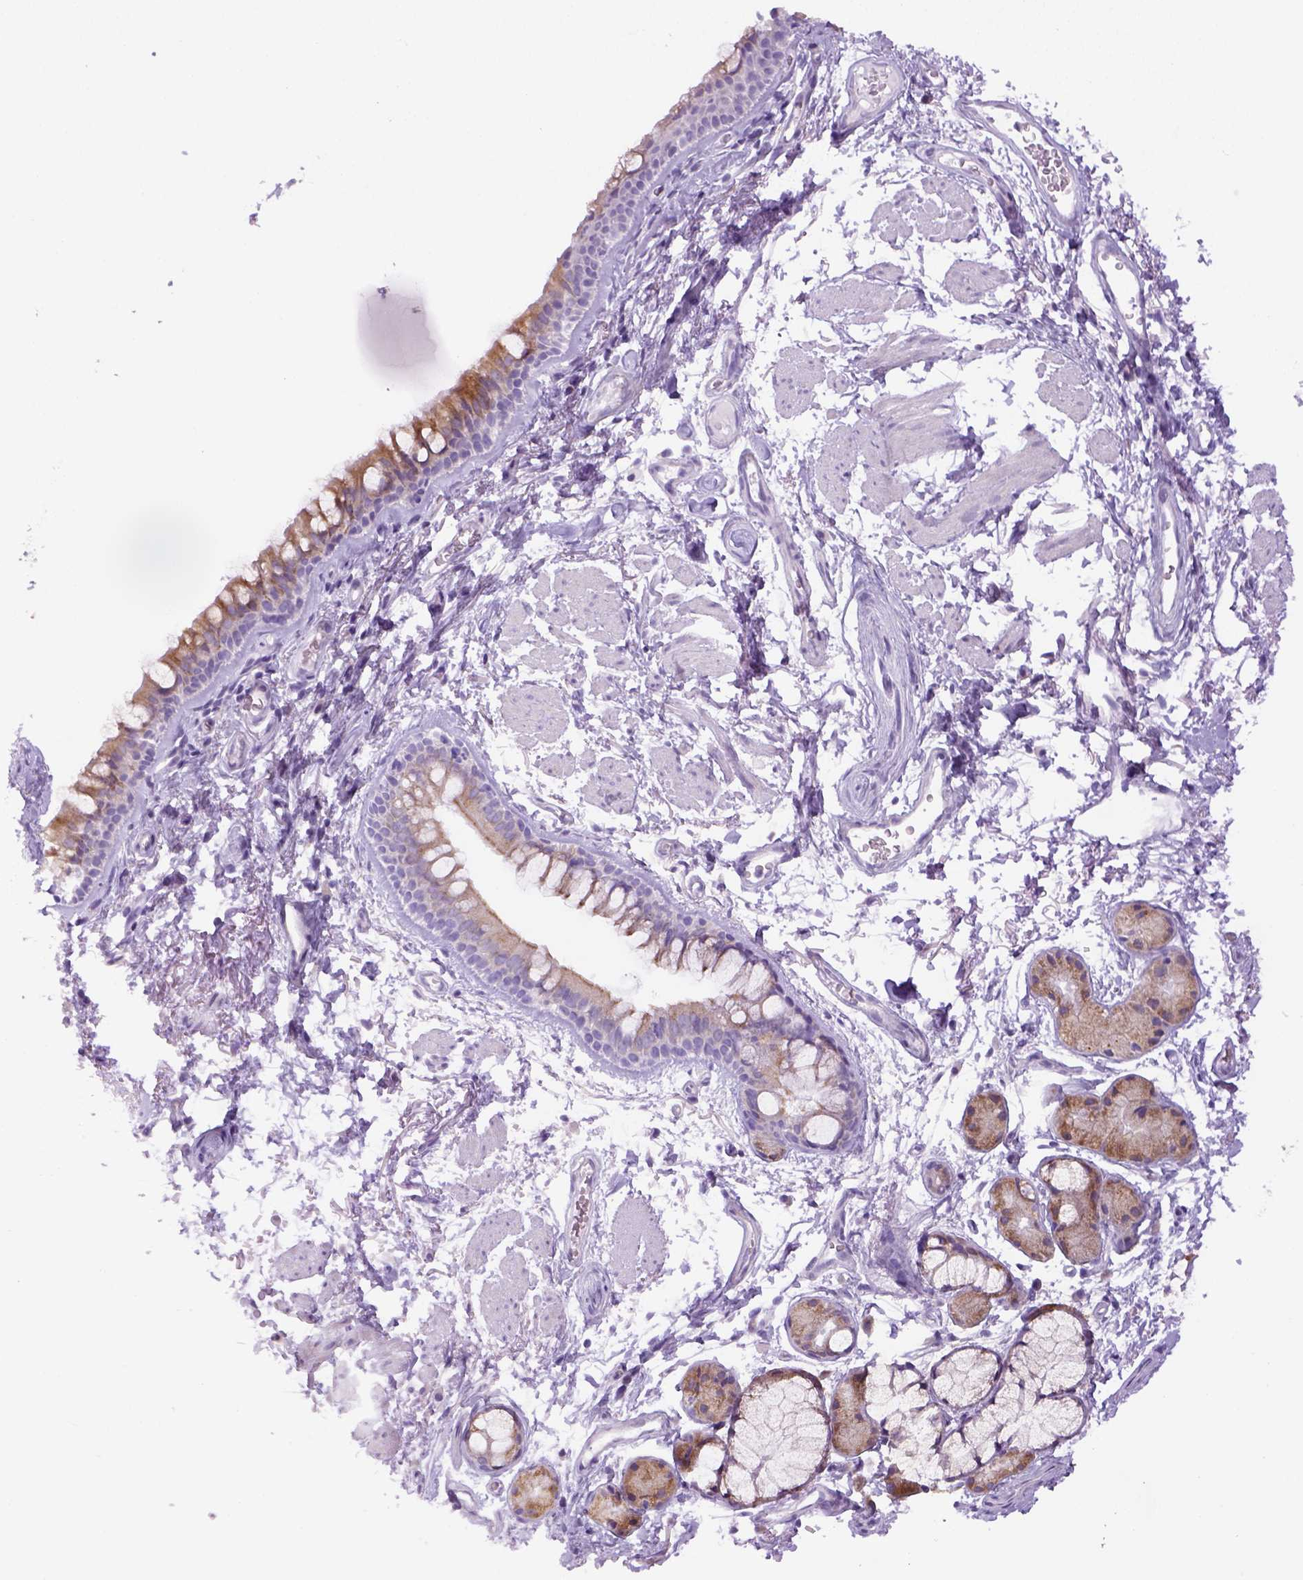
{"staining": {"intensity": "negative", "quantity": "none", "location": "none"}, "tissue": "soft tissue", "cell_type": "Fibroblasts", "image_type": "normal", "snomed": [{"axis": "morphology", "description": "Normal tissue, NOS"}, {"axis": "topography", "description": "Cartilage tissue"}, {"axis": "topography", "description": "Bronchus"}], "caption": "A high-resolution micrograph shows immunohistochemistry (IHC) staining of benign soft tissue, which exhibits no significant positivity in fibroblasts. Nuclei are stained in blue.", "gene": "DNAH11", "patient": {"sex": "female", "age": 79}}